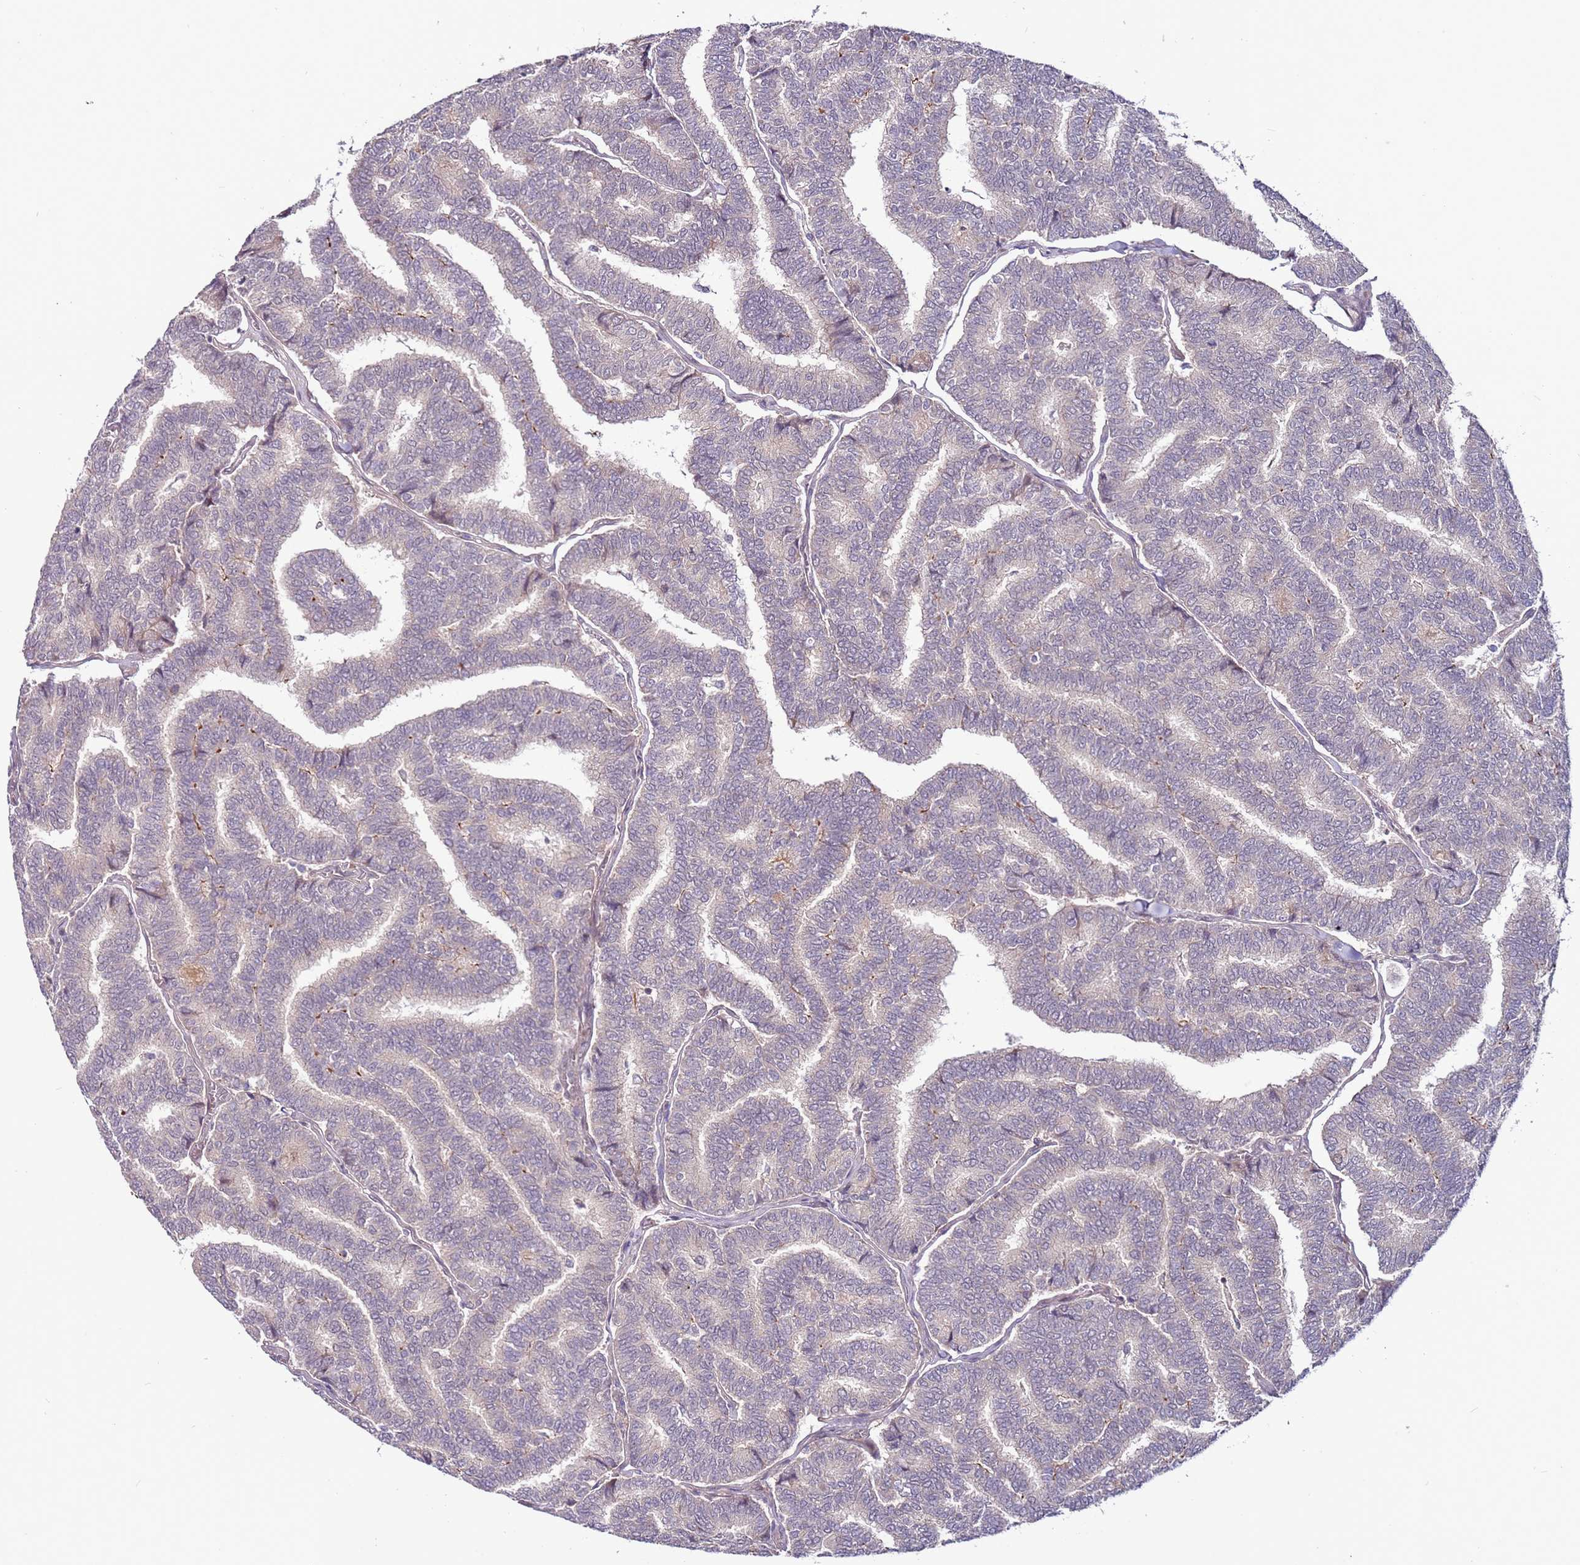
{"staining": {"intensity": "negative", "quantity": "none", "location": "none"}, "tissue": "thyroid cancer", "cell_type": "Tumor cells", "image_type": "cancer", "snomed": [{"axis": "morphology", "description": "Papillary adenocarcinoma, NOS"}, {"axis": "topography", "description": "Thyroid gland"}], "caption": "A micrograph of human thyroid papillary adenocarcinoma is negative for staining in tumor cells.", "gene": "MTG2", "patient": {"sex": "female", "age": 35}}